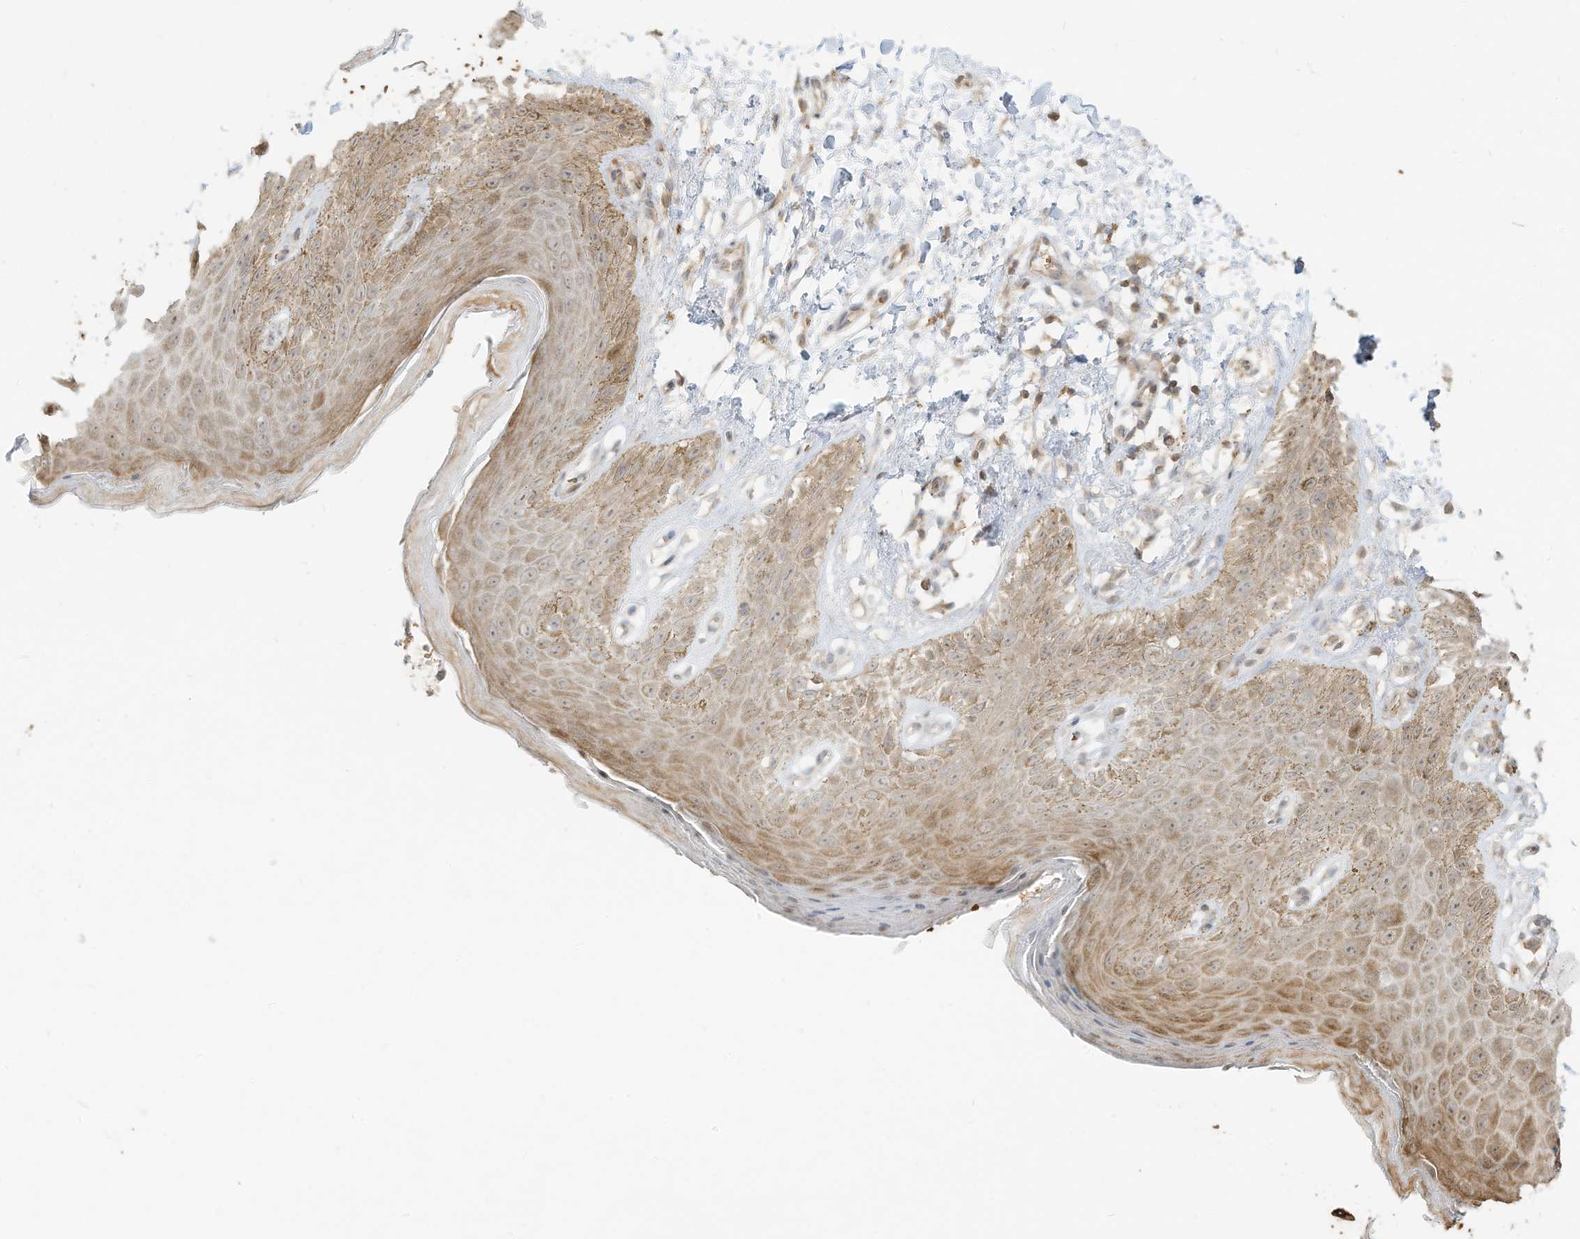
{"staining": {"intensity": "moderate", "quantity": ">75%", "location": "cytoplasmic/membranous"}, "tissue": "skin", "cell_type": "Epidermal cells", "image_type": "normal", "snomed": [{"axis": "morphology", "description": "Normal tissue, NOS"}, {"axis": "topography", "description": "Anal"}], "caption": "This is a photomicrograph of IHC staining of normal skin, which shows moderate expression in the cytoplasmic/membranous of epidermal cells.", "gene": "OFD1", "patient": {"sex": "male", "age": 44}}